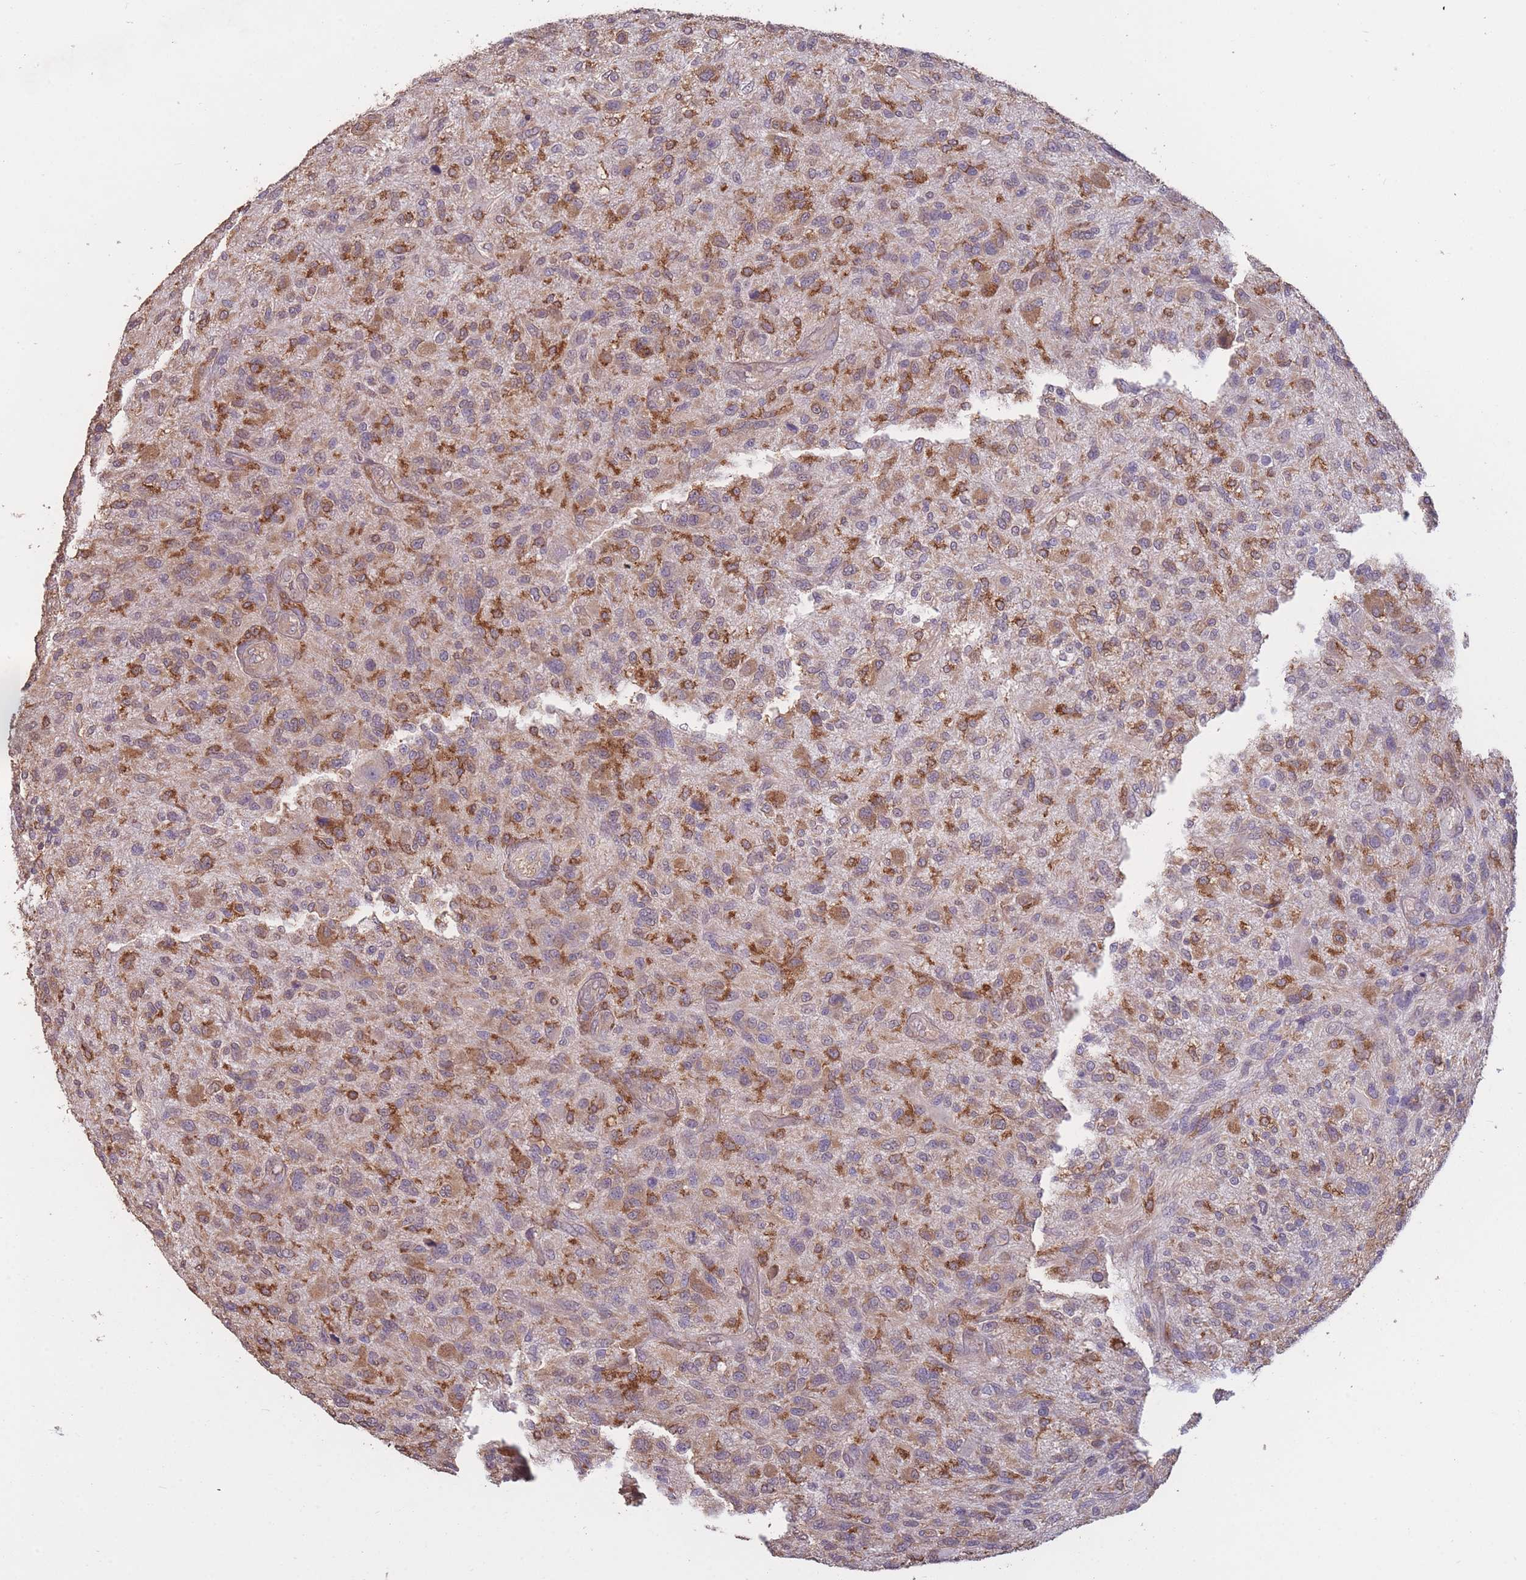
{"staining": {"intensity": "moderate", "quantity": "25%-75%", "location": "cytoplasmic/membranous"}, "tissue": "glioma", "cell_type": "Tumor cells", "image_type": "cancer", "snomed": [{"axis": "morphology", "description": "Glioma, malignant, High grade"}, {"axis": "topography", "description": "Brain"}], "caption": "Immunohistochemistry histopathology image of human high-grade glioma (malignant) stained for a protein (brown), which shows medium levels of moderate cytoplasmic/membranous staining in about 25%-75% of tumor cells.", "gene": "GMIP", "patient": {"sex": "male", "age": 47}}